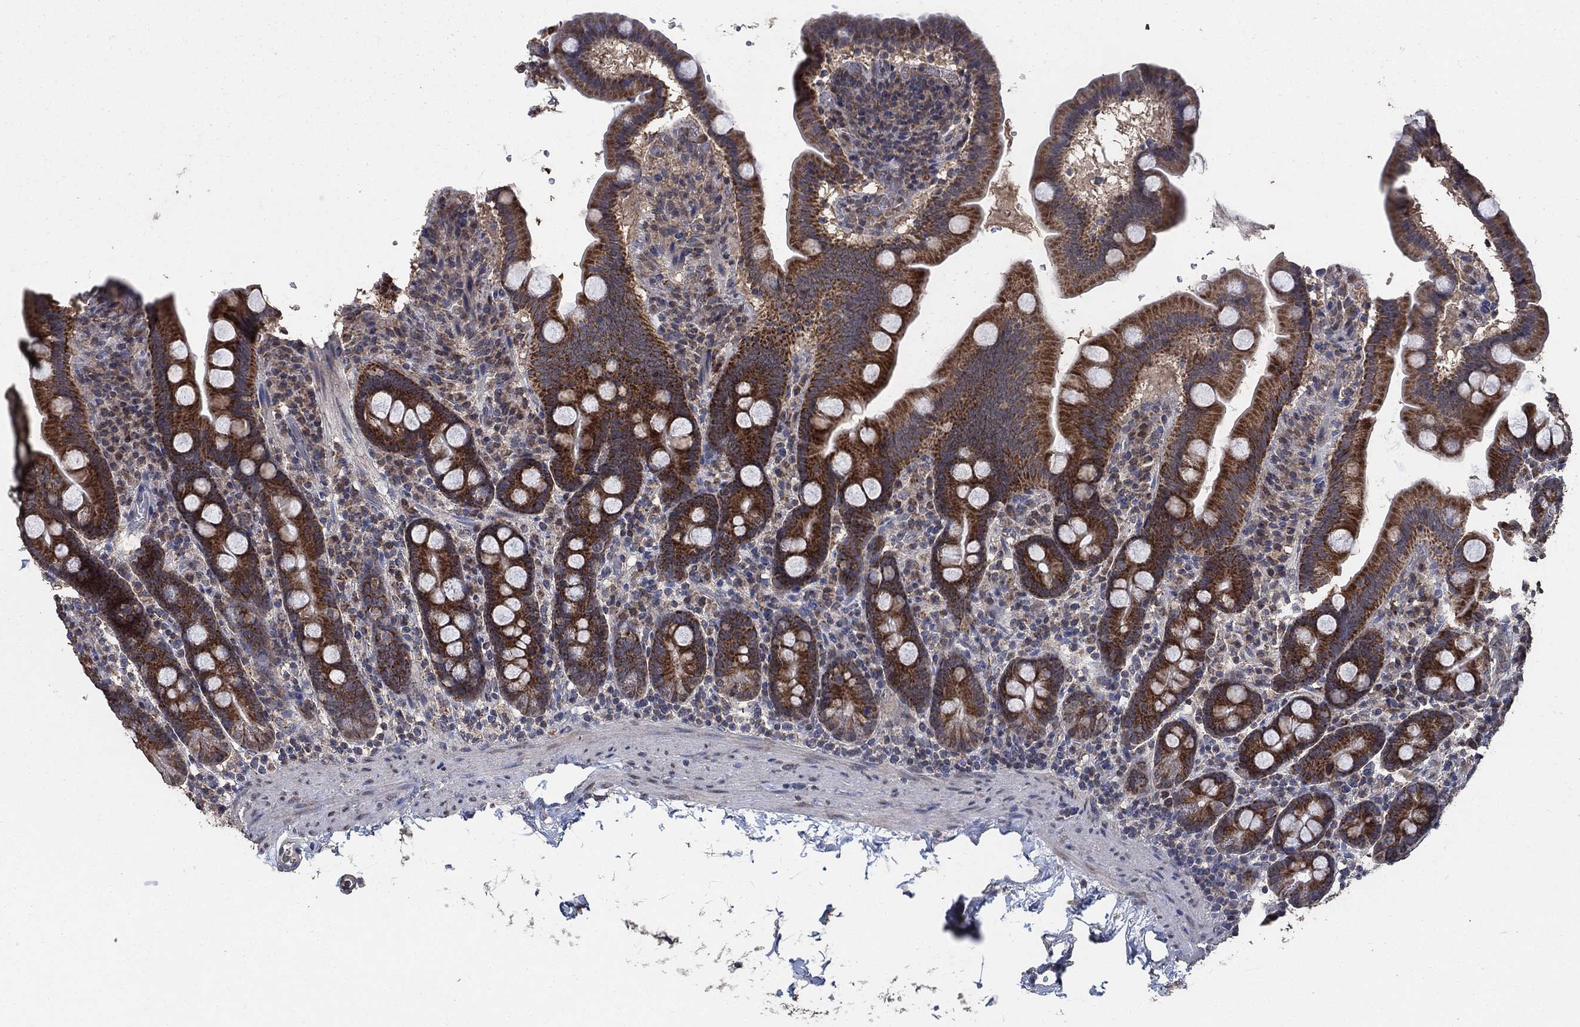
{"staining": {"intensity": "strong", "quantity": ">75%", "location": "cytoplasmic/membranous"}, "tissue": "duodenum", "cell_type": "Glandular cells", "image_type": "normal", "snomed": [{"axis": "morphology", "description": "Normal tissue, NOS"}, {"axis": "topography", "description": "Duodenum"}], "caption": "Immunohistochemistry photomicrograph of unremarkable duodenum: human duodenum stained using IHC exhibits high levels of strong protein expression localized specifically in the cytoplasmic/membranous of glandular cells, appearing as a cytoplasmic/membranous brown color.", "gene": "MRPS24", "patient": {"sex": "male", "age": 59}}